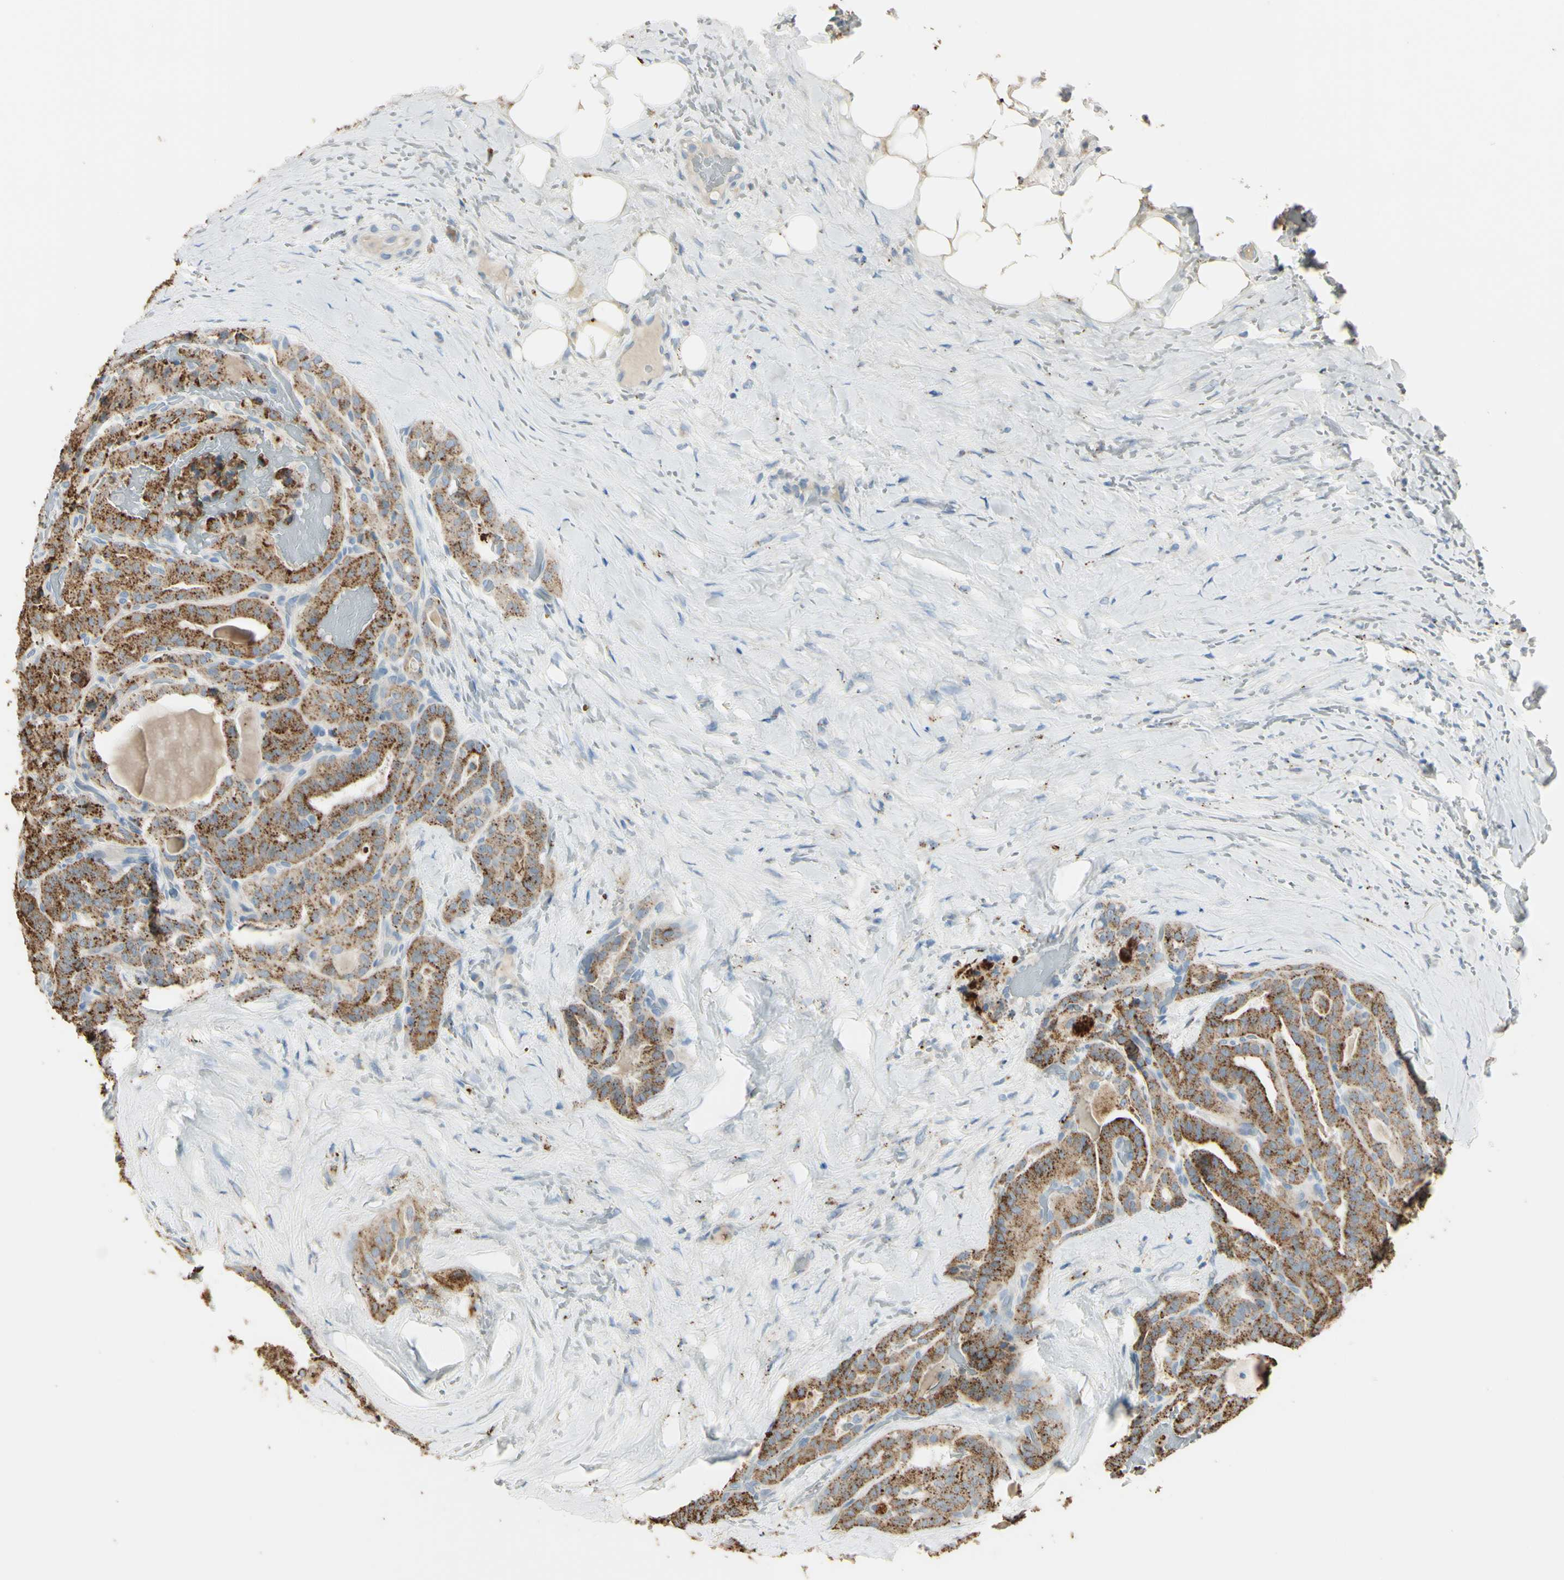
{"staining": {"intensity": "moderate", "quantity": ">75%", "location": "cytoplasmic/membranous"}, "tissue": "thyroid cancer", "cell_type": "Tumor cells", "image_type": "cancer", "snomed": [{"axis": "morphology", "description": "Papillary adenocarcinoma, NOS"}, {"axis": "topography", "description": "Thyroid gland"}], "caption": "There is medium levels of moderate cytoplasmic/membranous expression in tumor cells of thyroid cancer, as demonstrated by immunohistochemical staining (brown color).", "gene": "ANGPTL1", "patient": {"sex": "male", "age": 77}}